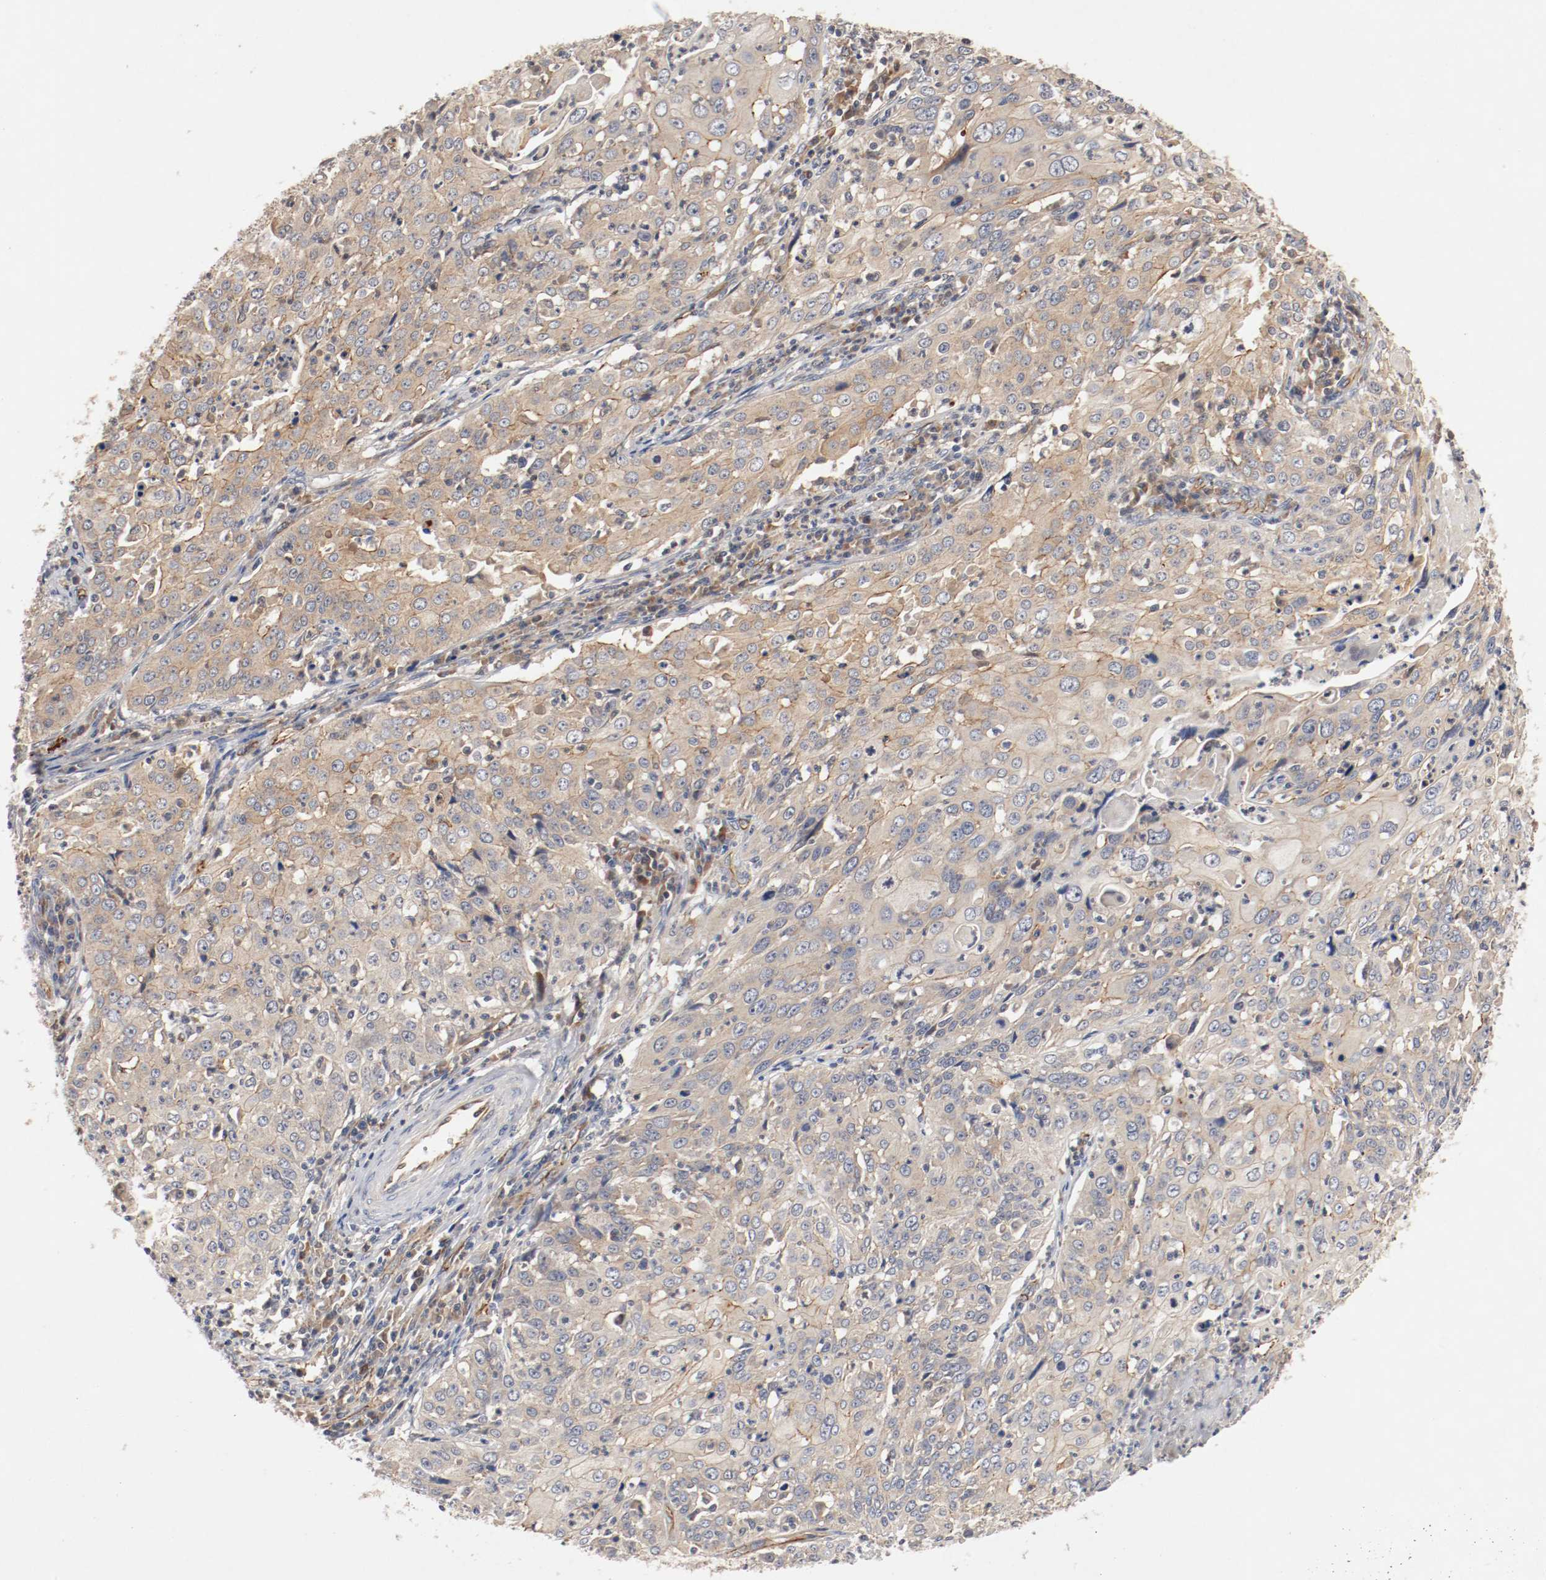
{"staining": {"intensity": "weak", "quantity": "25%-75%", "location": "cytoplasmic/membranous"}, "tissue": "cervical cancer", "cell_type": "Tumor cells", "image_type": "cancer", "snomed": [{"axis": "morphology", "description": "Squamous cell carcinoma, NOS"}, {"axis": "topography", "description": "Cervix"}], "caption": "Immunohistochemical staining of squamous cell carcinoma (cervical) shows low levels of weak cytoplasmic/membranous protein staining in about 25%-75% of tumor cells.", "gene": "TYK2", "patient": {"sex": "female", "age": 39}}